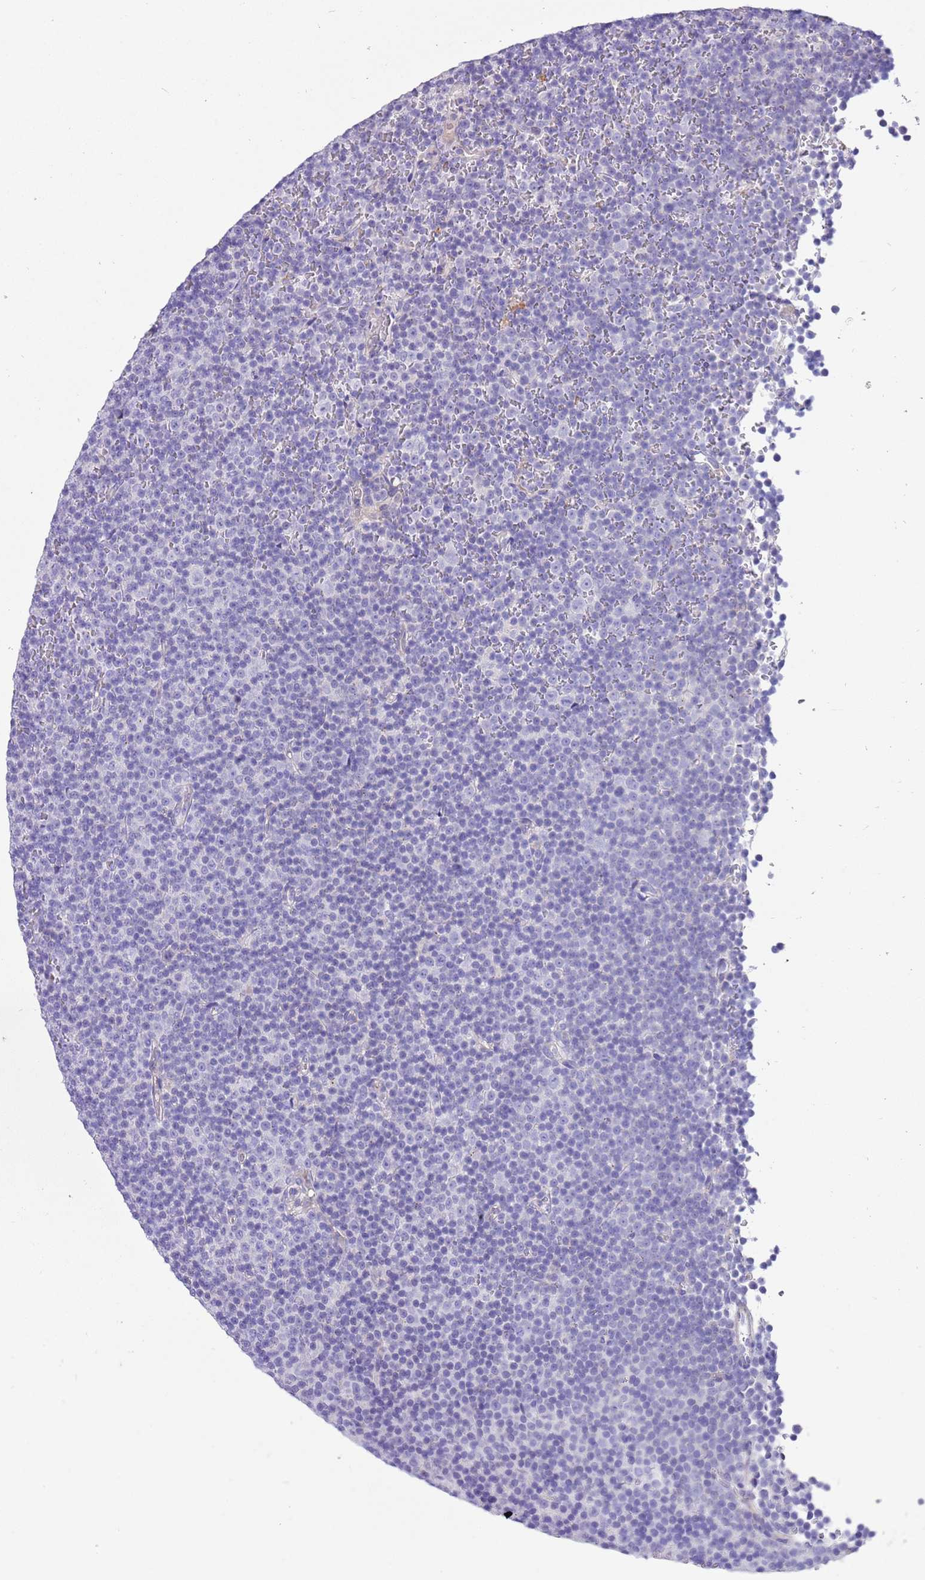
{"staining": {"intensity": "negative", "quantity": "none", "location": "none"}, "tissue": "lymphoma", "cell_type": "Tumor cells", "image_type": "cancer", "snomed": [{"axis": "morphology", "description": "Malignant lymphoma, non-Hodgkin's type, Low grade"}, {"axis": "topography", "description": "Lymph node"}], "caption": "DAB immunohistochemical staining of human lymphoma shows no significant positivity in tumor cells.", "gene": "KBTBD3", "patient": {"sex": "female", "age": 67}}